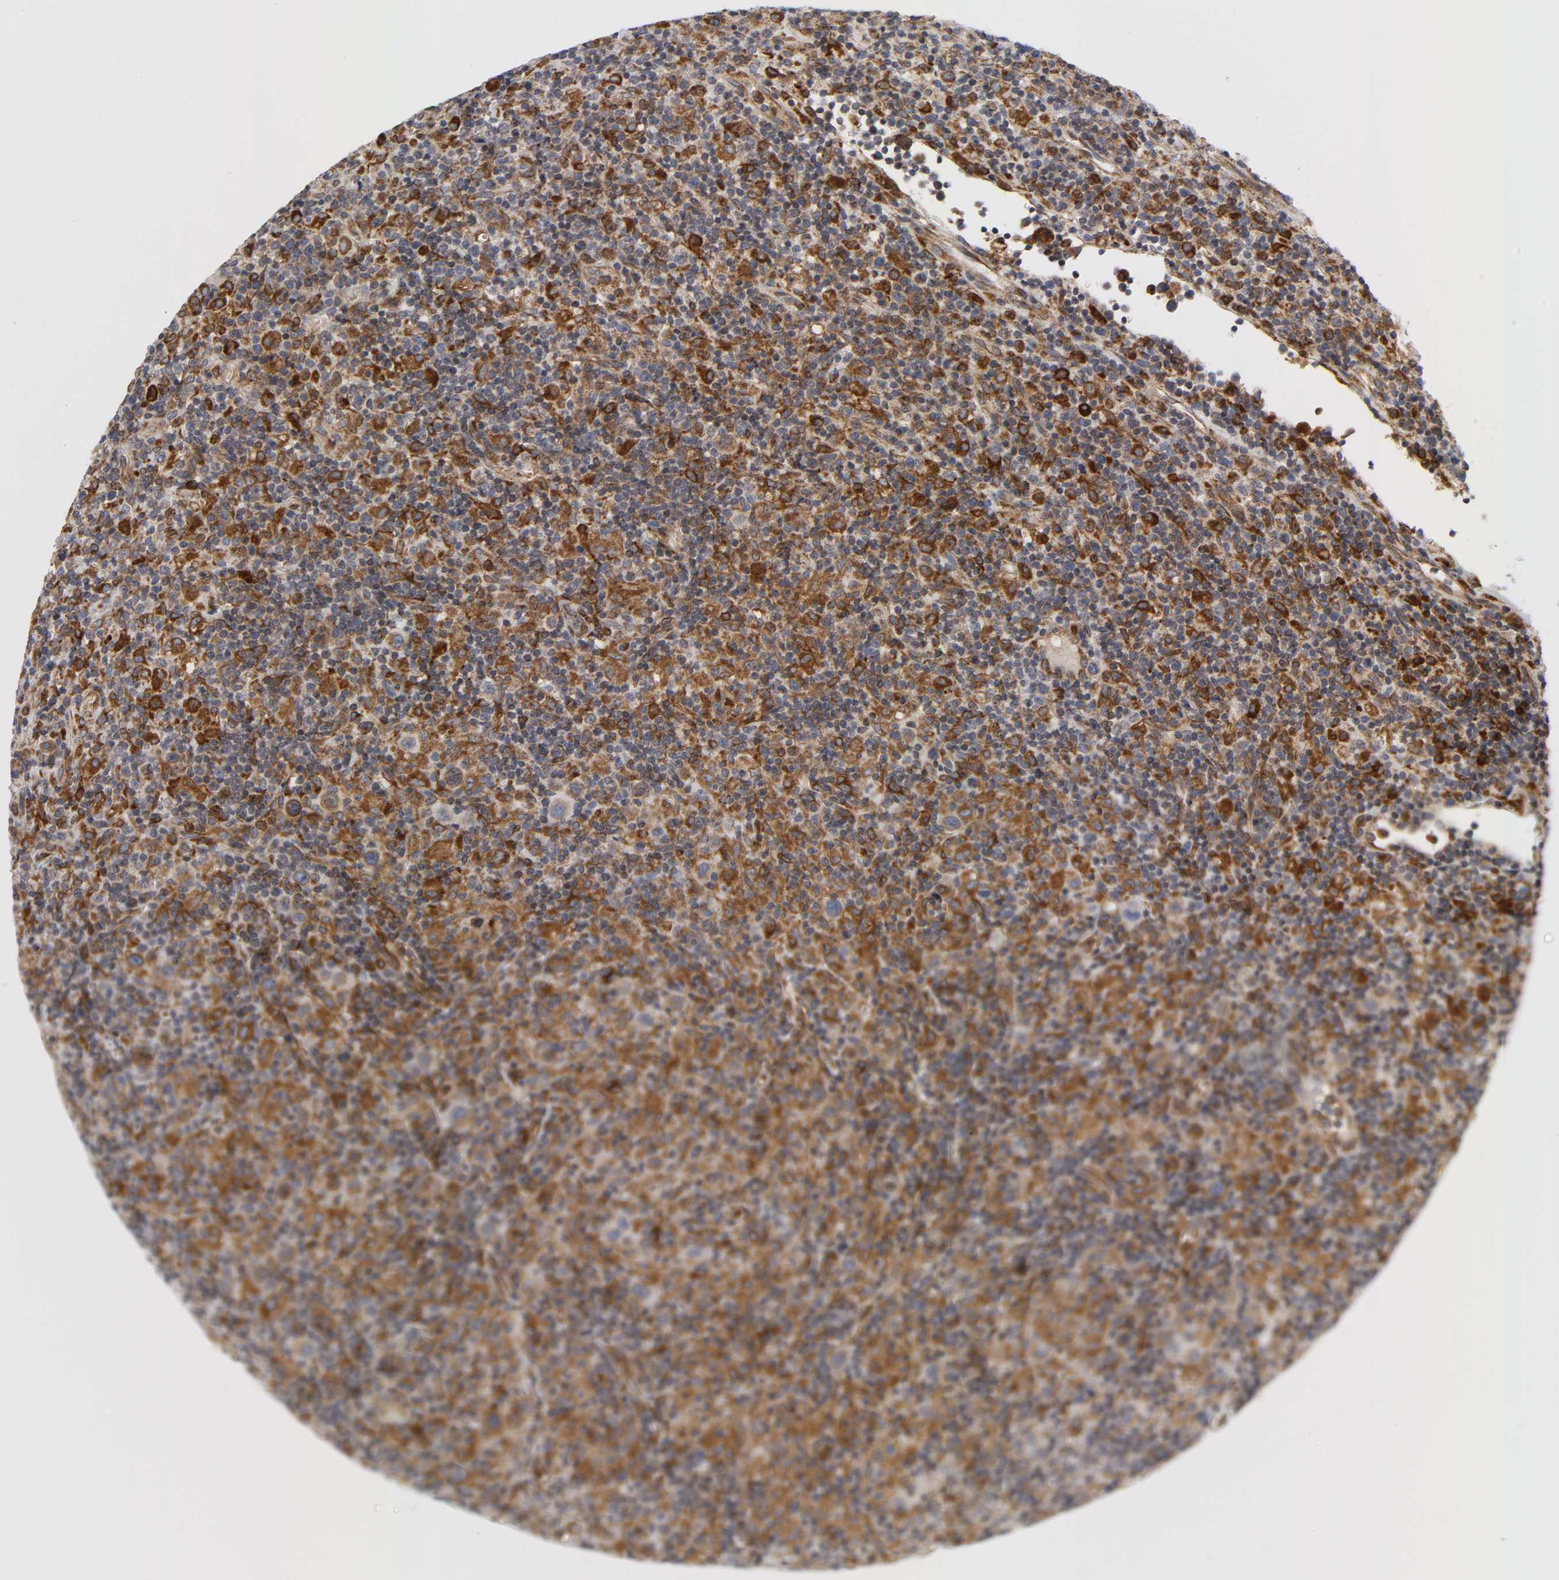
{"staining": {"intensity": "moderate", "quantity": "25%-75%", "location": "cytoplasmic/membranous"}, "tissue": "lymphoma", "cell_type": "Tumor cells", "image_type": "cancer", "snomed": [{"axis": "morphology", "description": "Hodgkin's disease, NOS"}, {"axis": "topography", "description": "Lymph node"}], "caption": "Human Hodgkin's disease stained with a protein marker reveals moderate staining in tumor cells.", "gene": "POR", "patient": {"sex": "male", "age": 65}}